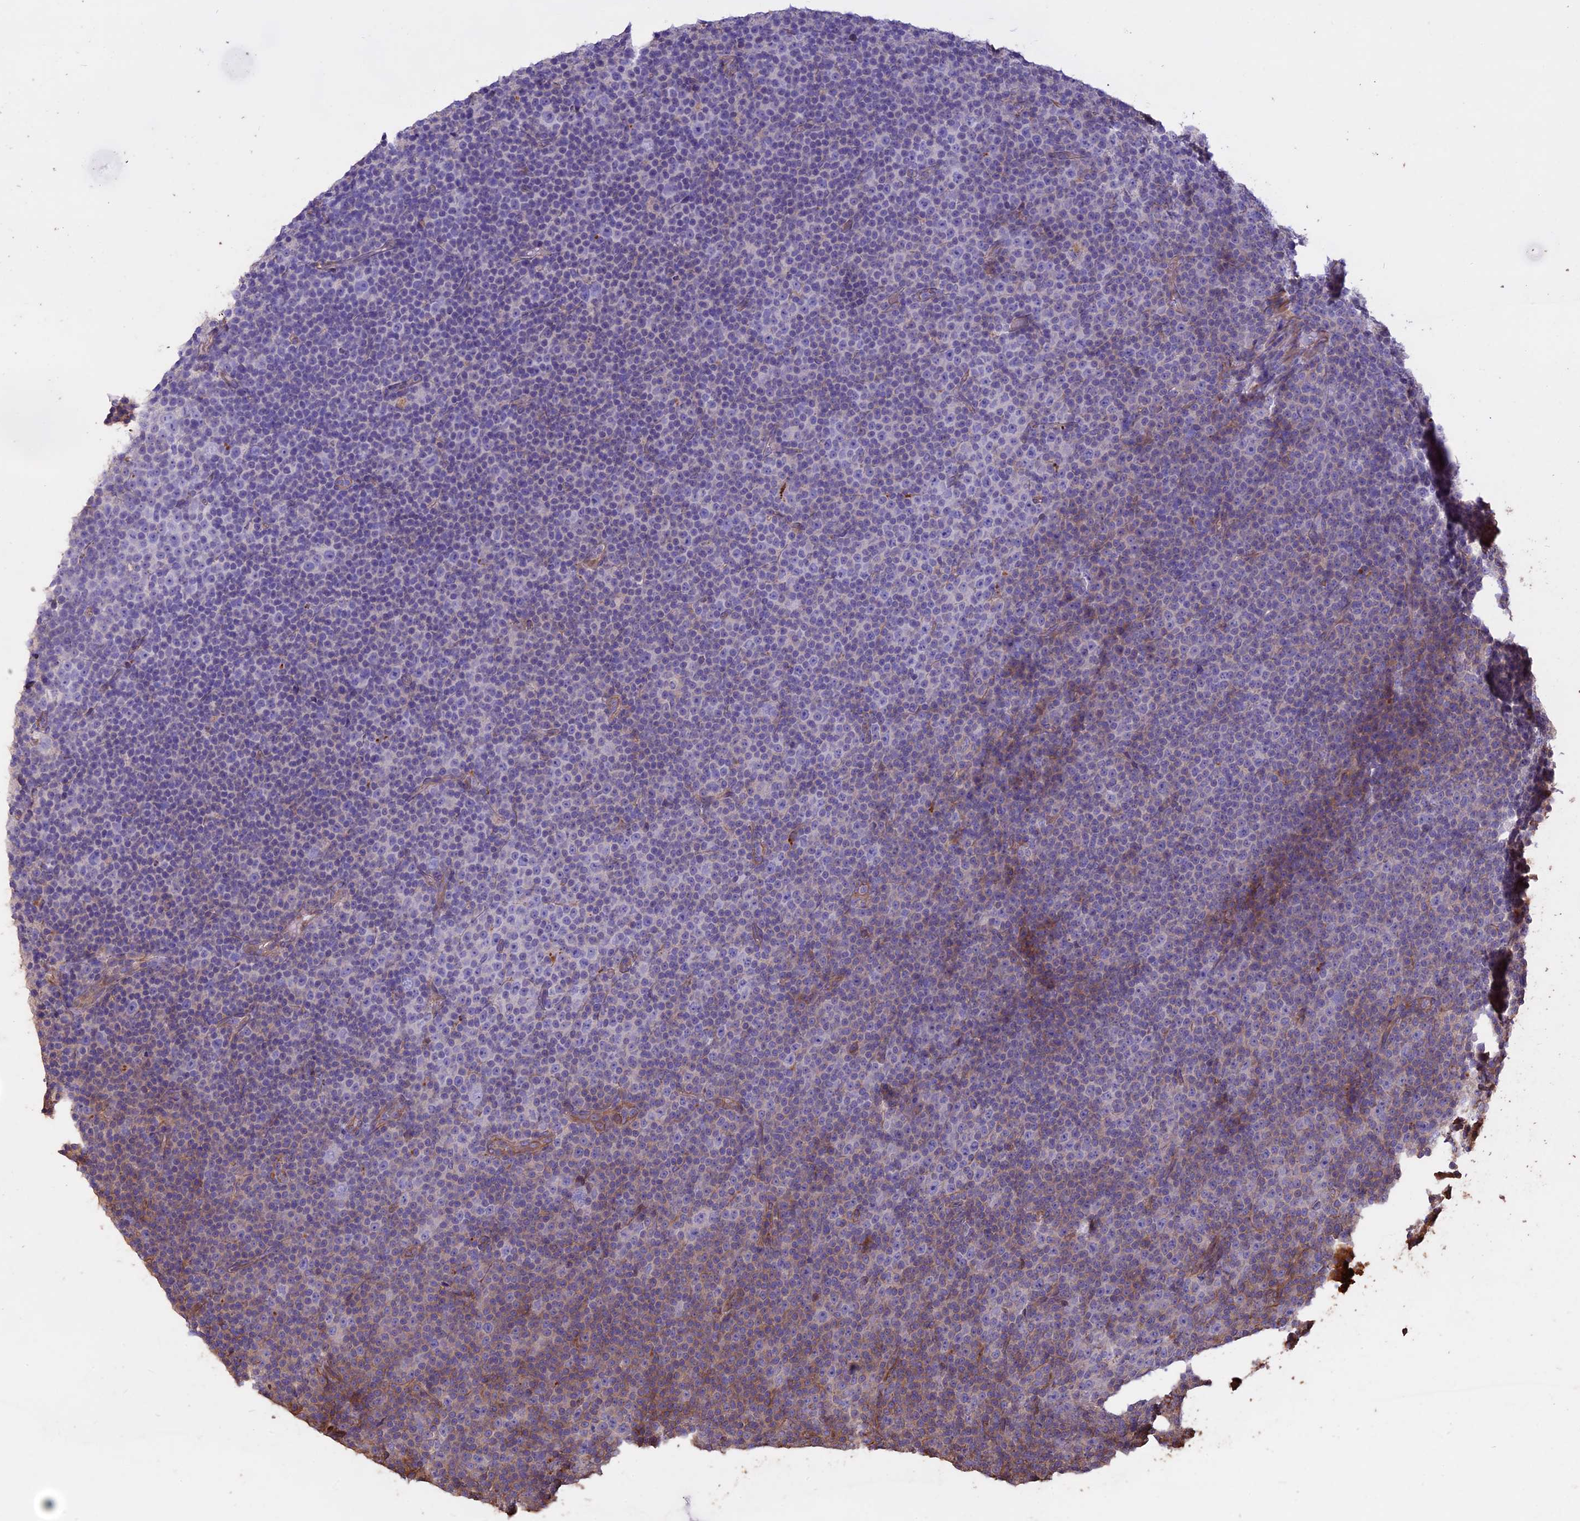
{"staining": {"intensity": "moderate", "quantity": "<25%", "location": "cytoplasmic/membranous"}, "tissue": "lymphoma", "cell_type": "Tumor cells", "image_type": "cancer", "snomed": [{"axis": "morphology", "description": "Malignant lymphoma, non-Hodgkin's type, Low grade"}, {"axis": "topography", "description": "Lymph node"}], "caption": "Low-grade malignant lymphoma, non-Hodgkin's type was stained to show a protein in brown. There is low levels of moderate cytoplasmic/membranous staining in approximately <25% of tumor cells. The protein is shown in brown color, while the nuclei are stained blue.", "gene": "CCDC148", "patient": {"sex": "female", "age": 67}}